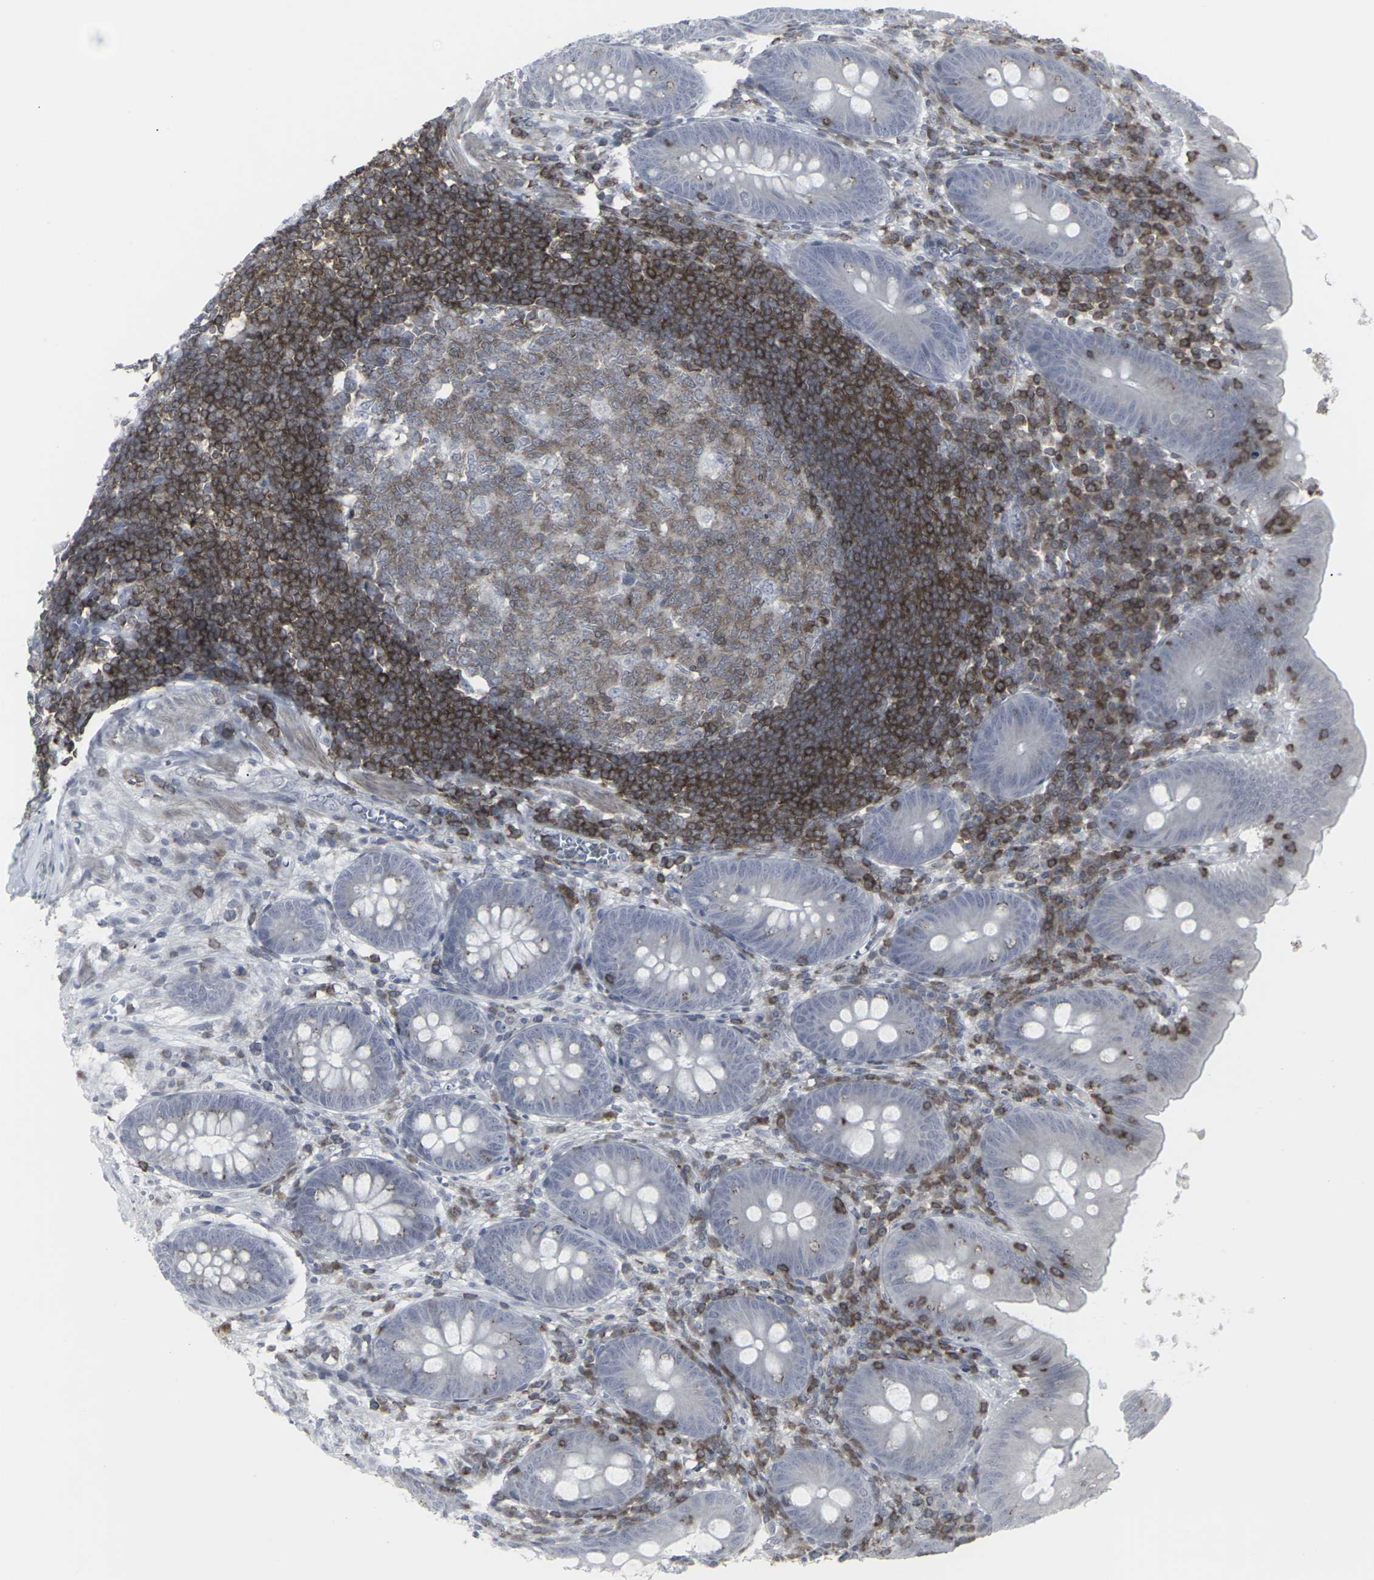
{"staining": {"intensity": "negative", "quantity": "none", "location": "none"}, "tissue": "appendix", "cell_type": "Glandular cells", "image_type": "normal", "snomed": [{"axis": "morphology", "description": "Normal tissue, NOS"}, {"axis": "topography", "description": "Appendix"}], "caption": "Immunohistochemical staining of normal human appendix displays no significant positivity in glandular cells. (DAB immunohistochemistry (IHC) visualized using brightfield microscopy, high magnification).", "gene": "APOBEC2", "patient": {"sex": "male", "age": 56}}